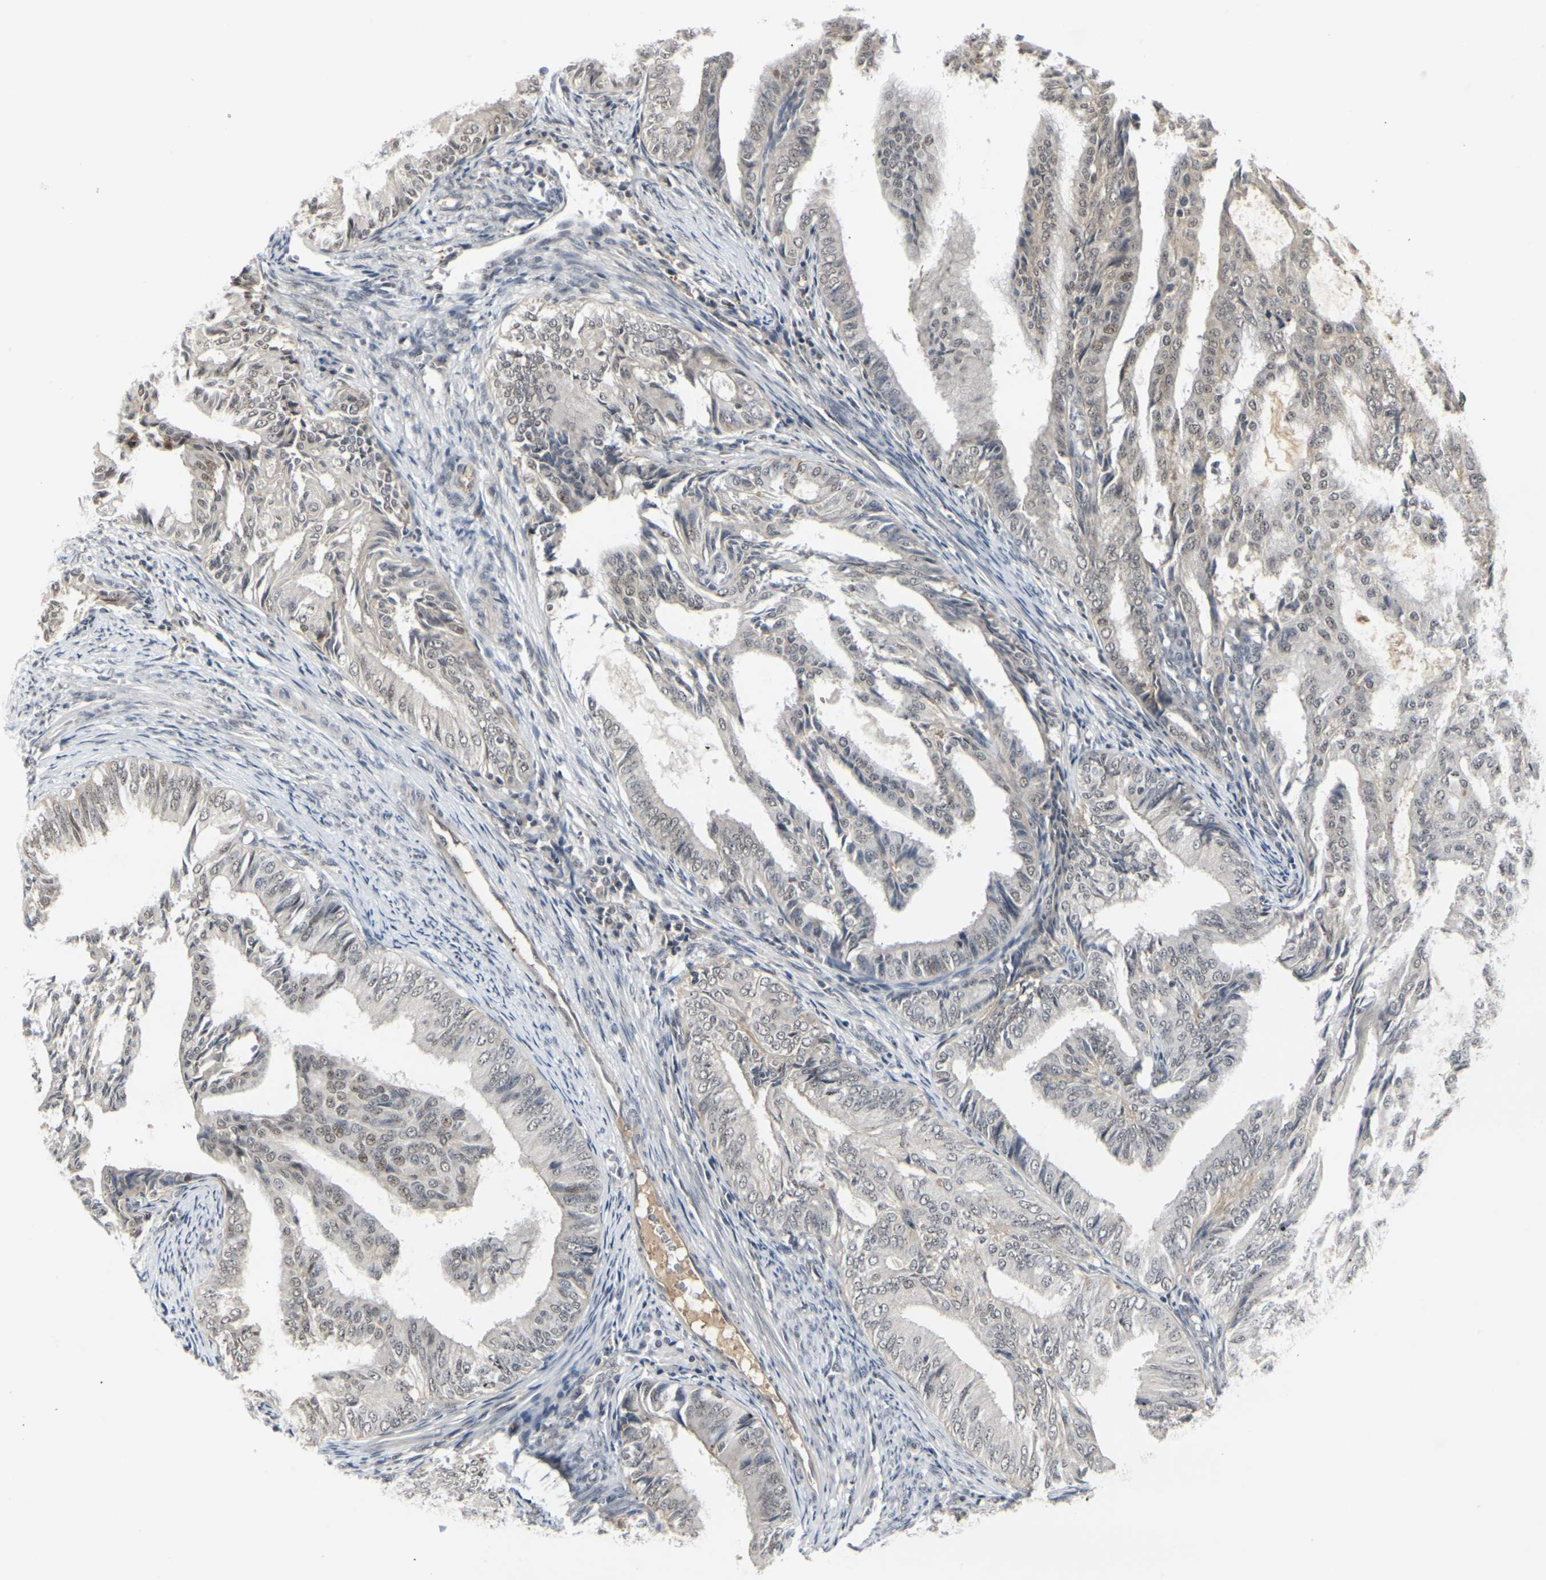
{"staining": {"intensity": "strong", "quantity": "25%-75%", "location": "nuclear"}, "tissue": "endometrial cancer", "cell_type": "Tumor cells", "image_type": "cancer", "snomed": [{"axis": "morphology", "description": "Adenocarcinoma, NOS"}, {"axis": "topography", "description": "Endometrium"}], "caption": "IHC staining of endometrial cancer, which demonstrates high levels of strong nuclear expression in approximately 25%-75% of tumor cells indicating strong nuclear protein staining. The staining was performed using DAB (3,3'-diaminobenzidine) (brown) for protein detection and nuclei were counterstained in hematoxylin (blue).", "gene": "GPR19", "patient": {"sex": "female", "age": 58}}